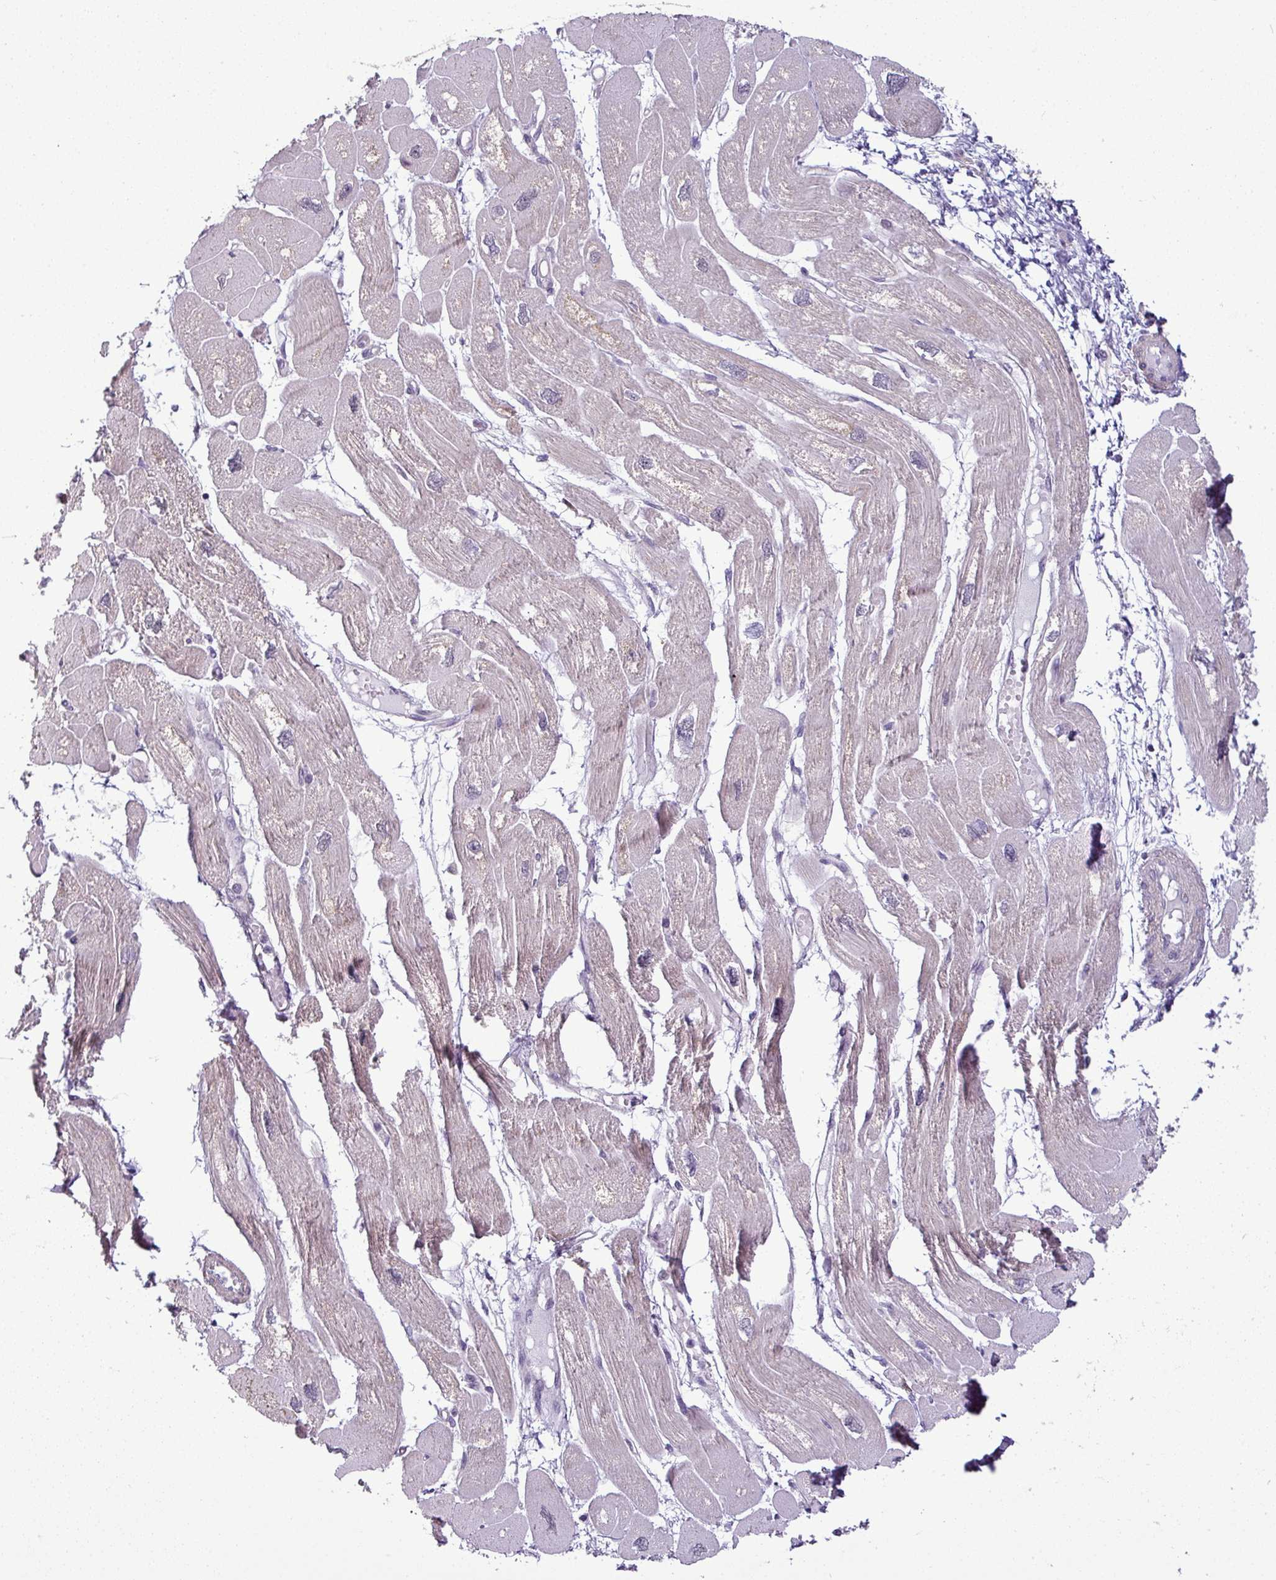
{"staining": {"intensity": "moderate", "quantity": "25%-75%", "location": "cytoplasmic/membranous"}, "tissue": "heart muscle", "cell_type": "Cardiomyocytes", "image_type": "normal", "snomed": [{"axis": "morphology", "description": "Normal tissue, NOS"}, {"axis": "topography", "description": "Heart"}], "caption": "Brown immunohistochemical staining in unremarkable heart muscle exhibits moderate cytoplasmic/membranous staining in approximately 25%-75% of cardiomyocytes.", "gene": "ZNF217", "patient": {"sex": "male", "age": 42}}